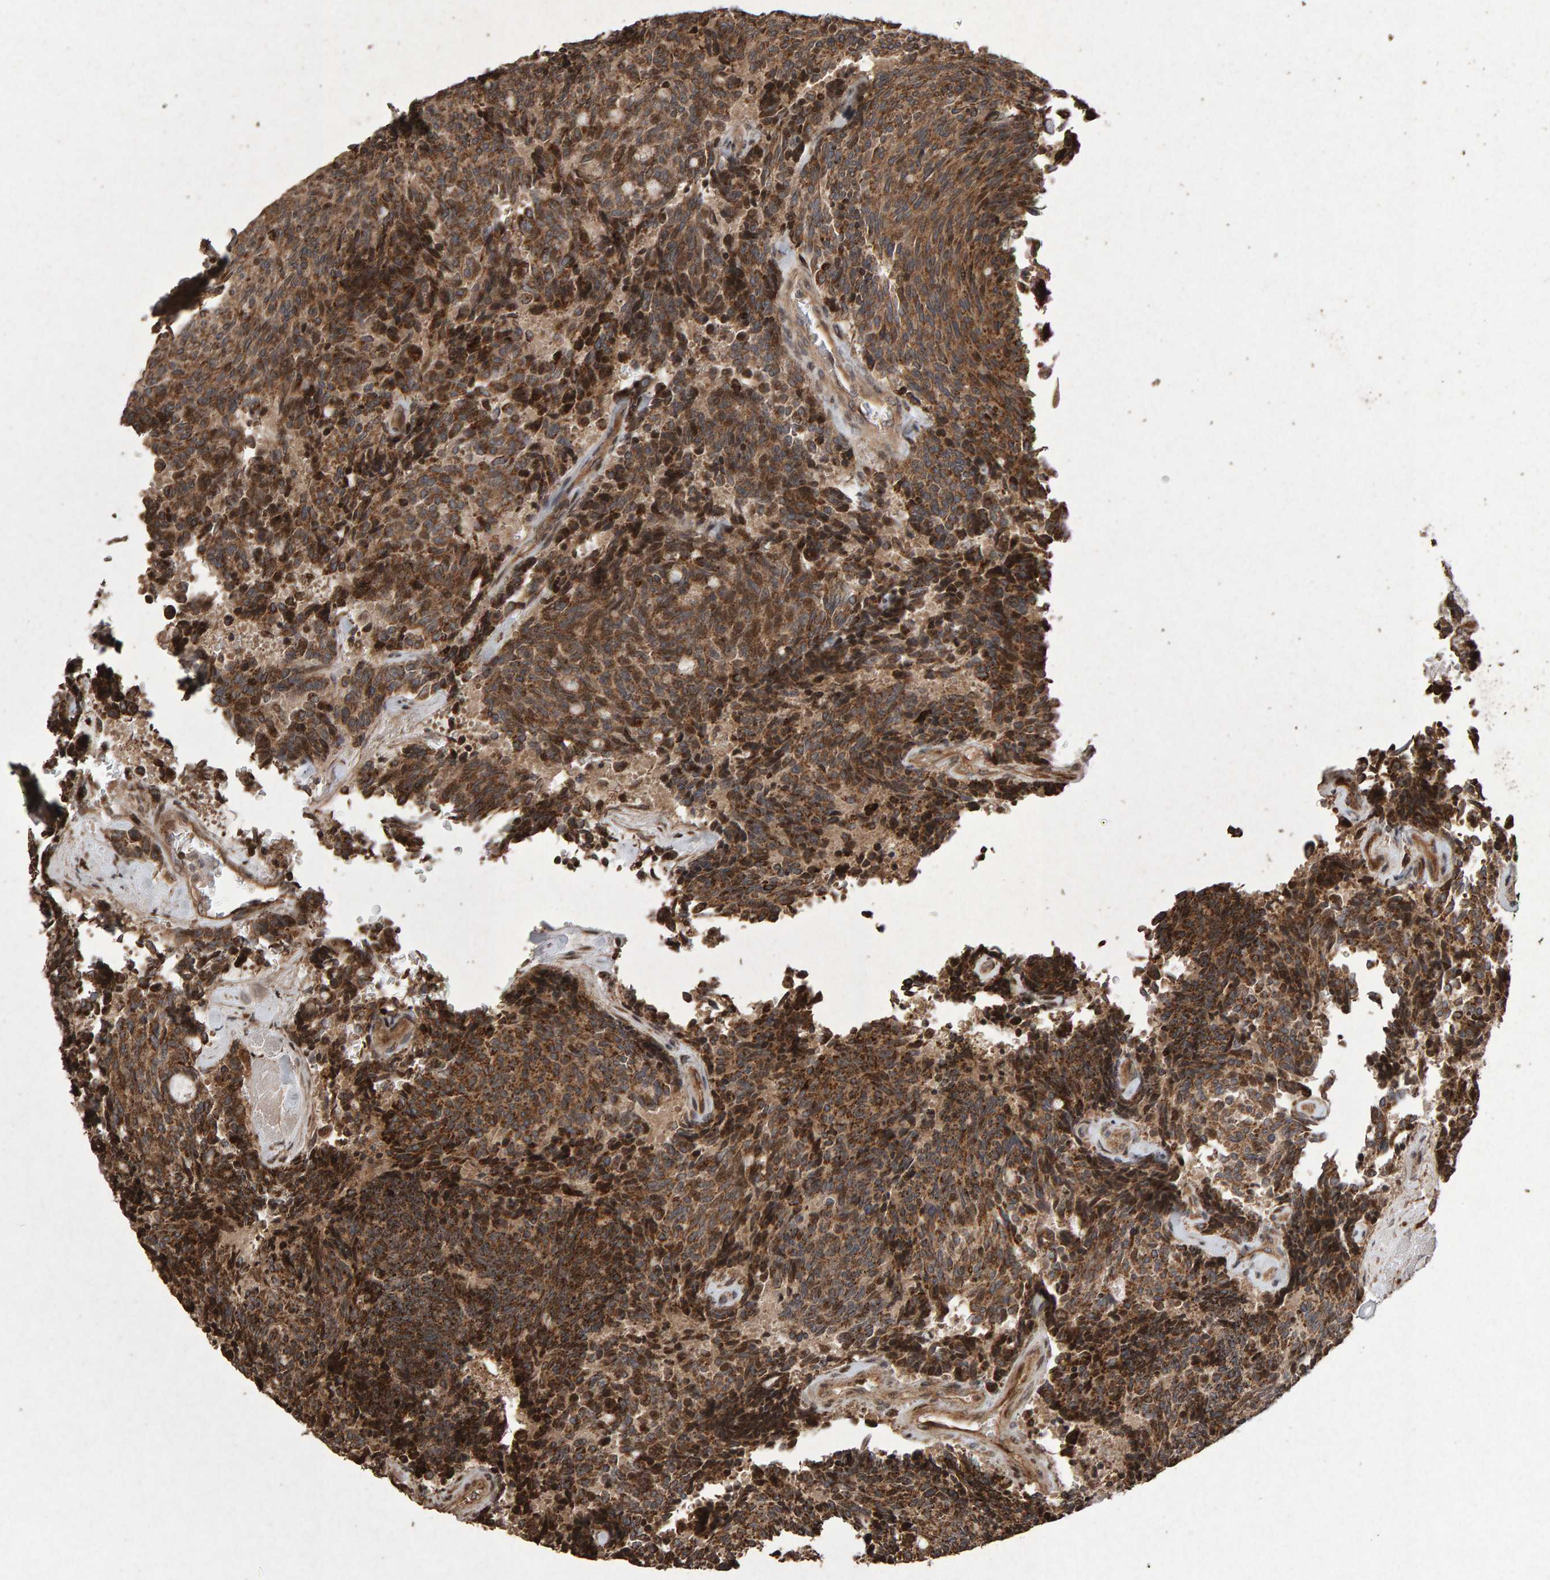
{"staining": {"intensity": "moderate", "quantity": ">75%", "location": "cytoplasmic/membranous"}, "tissue": "carcinoid", "cell_type": "Tumor cells", "image_type": "cancer", "snomed": [{"axis": "morphology", "description": "Carcinoid, malignant, NOS"}, {"axis": "topography", "description": "Pancreas"}], "caption": "Human carcinoid stained with a brown dye demonstrates moderate cytoplasmic/membranous positive staining in about >75% of tumor cells.", "gene": "OSBP2", "patient": {"sex": "female", "age": 54}}